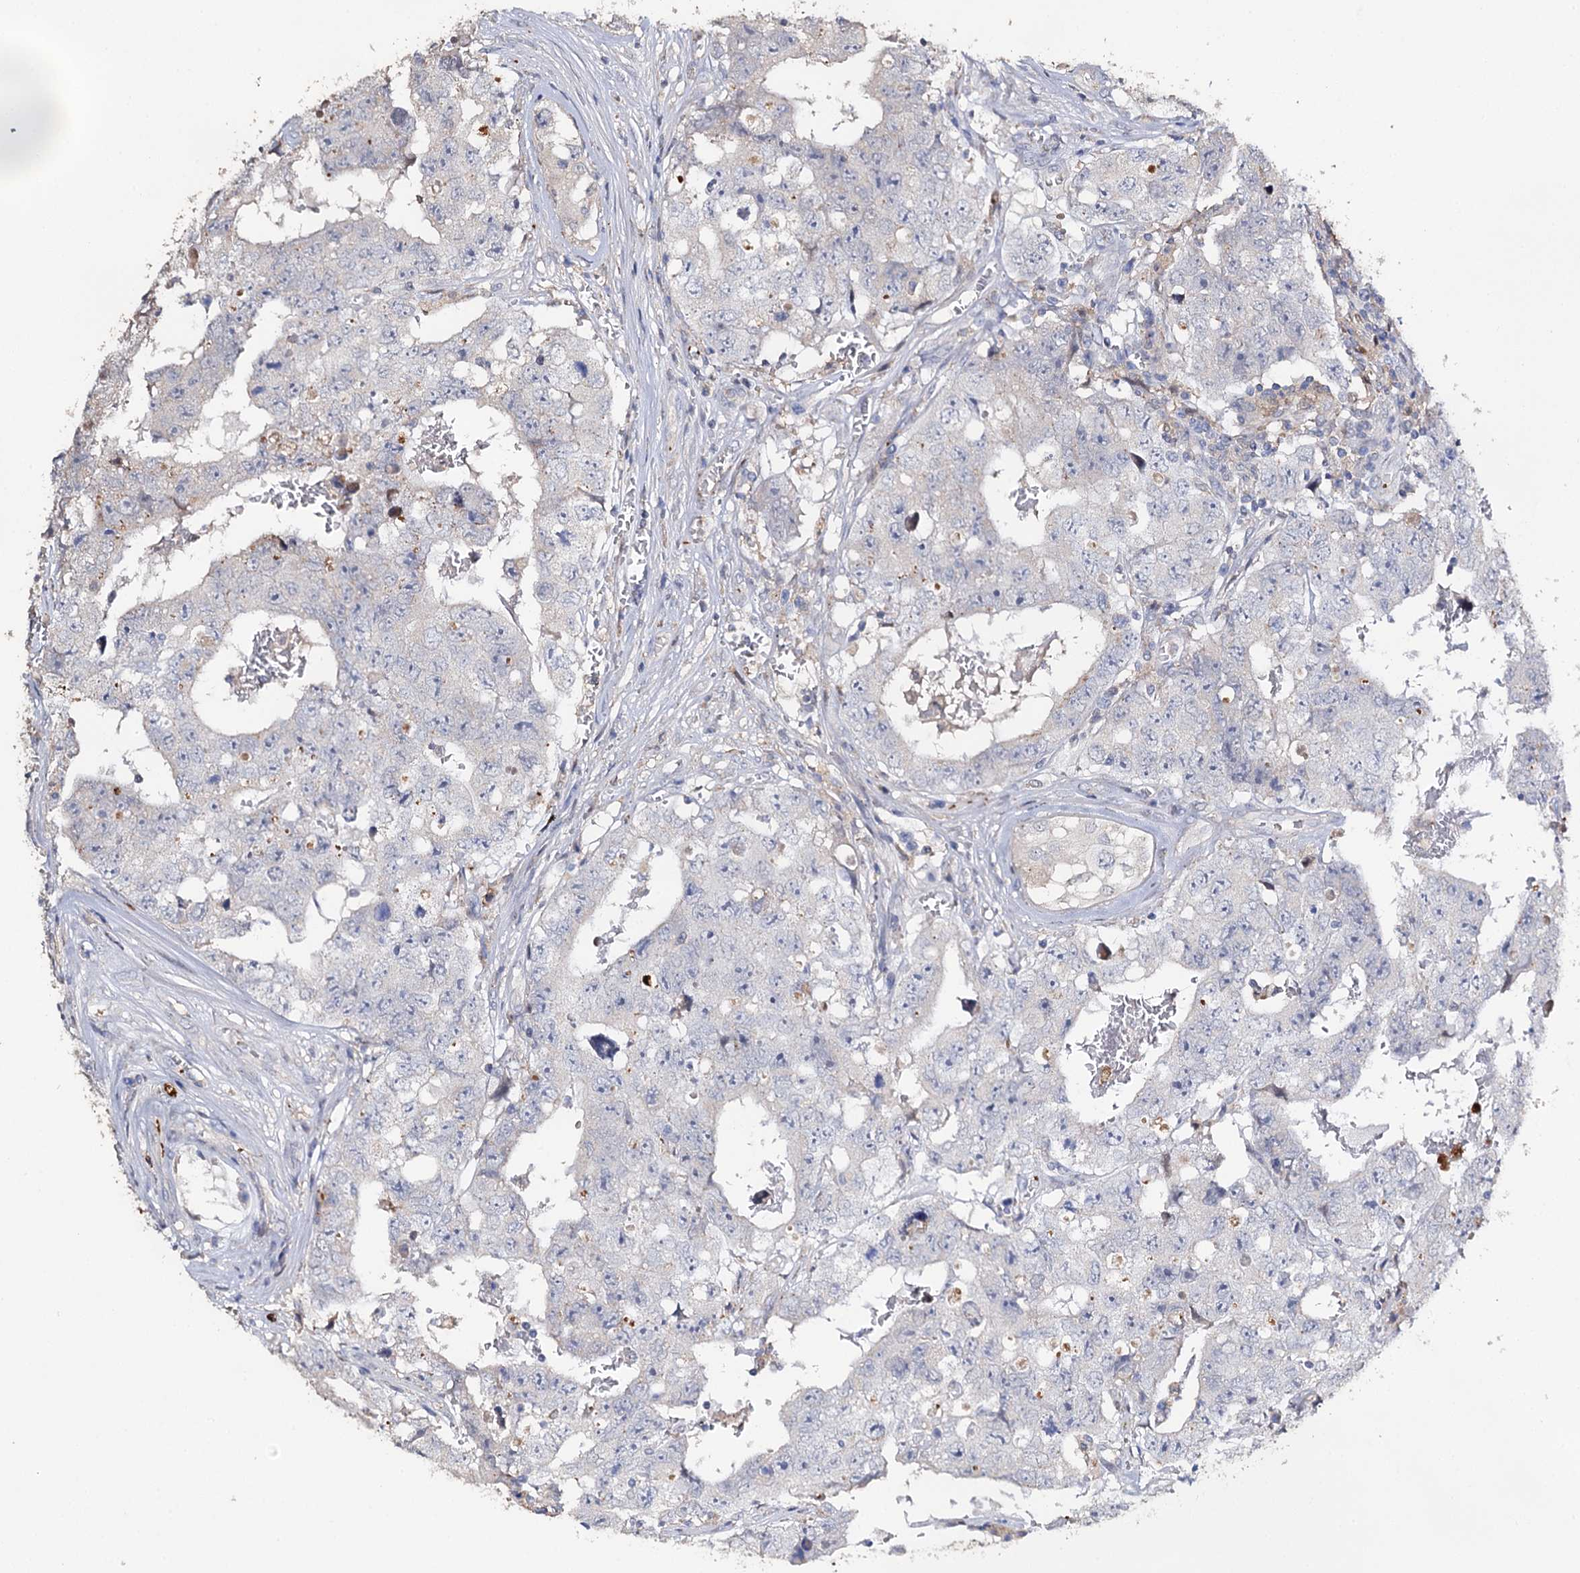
{"staining": {"intensity": "negative", "quantity": "none", "location": "none"}, "tissue": "testis cancer", "cell_type": "Tumor cells", "image_type": "cancer", "snomed": [{"axis": "morphology", "description": "Carcinoma, Embryonal, NOS"}, {"axis": "topography", "description": "Testis"}], "caption": "An immunohistochemistry (IHC) micrograph of testis embryonal carcinoma is shown. There is no staining in tumor cells of testis embryonal carcinoma.", "gene": "DNAH6", "patient": {"sex": "male", "age": 17}}